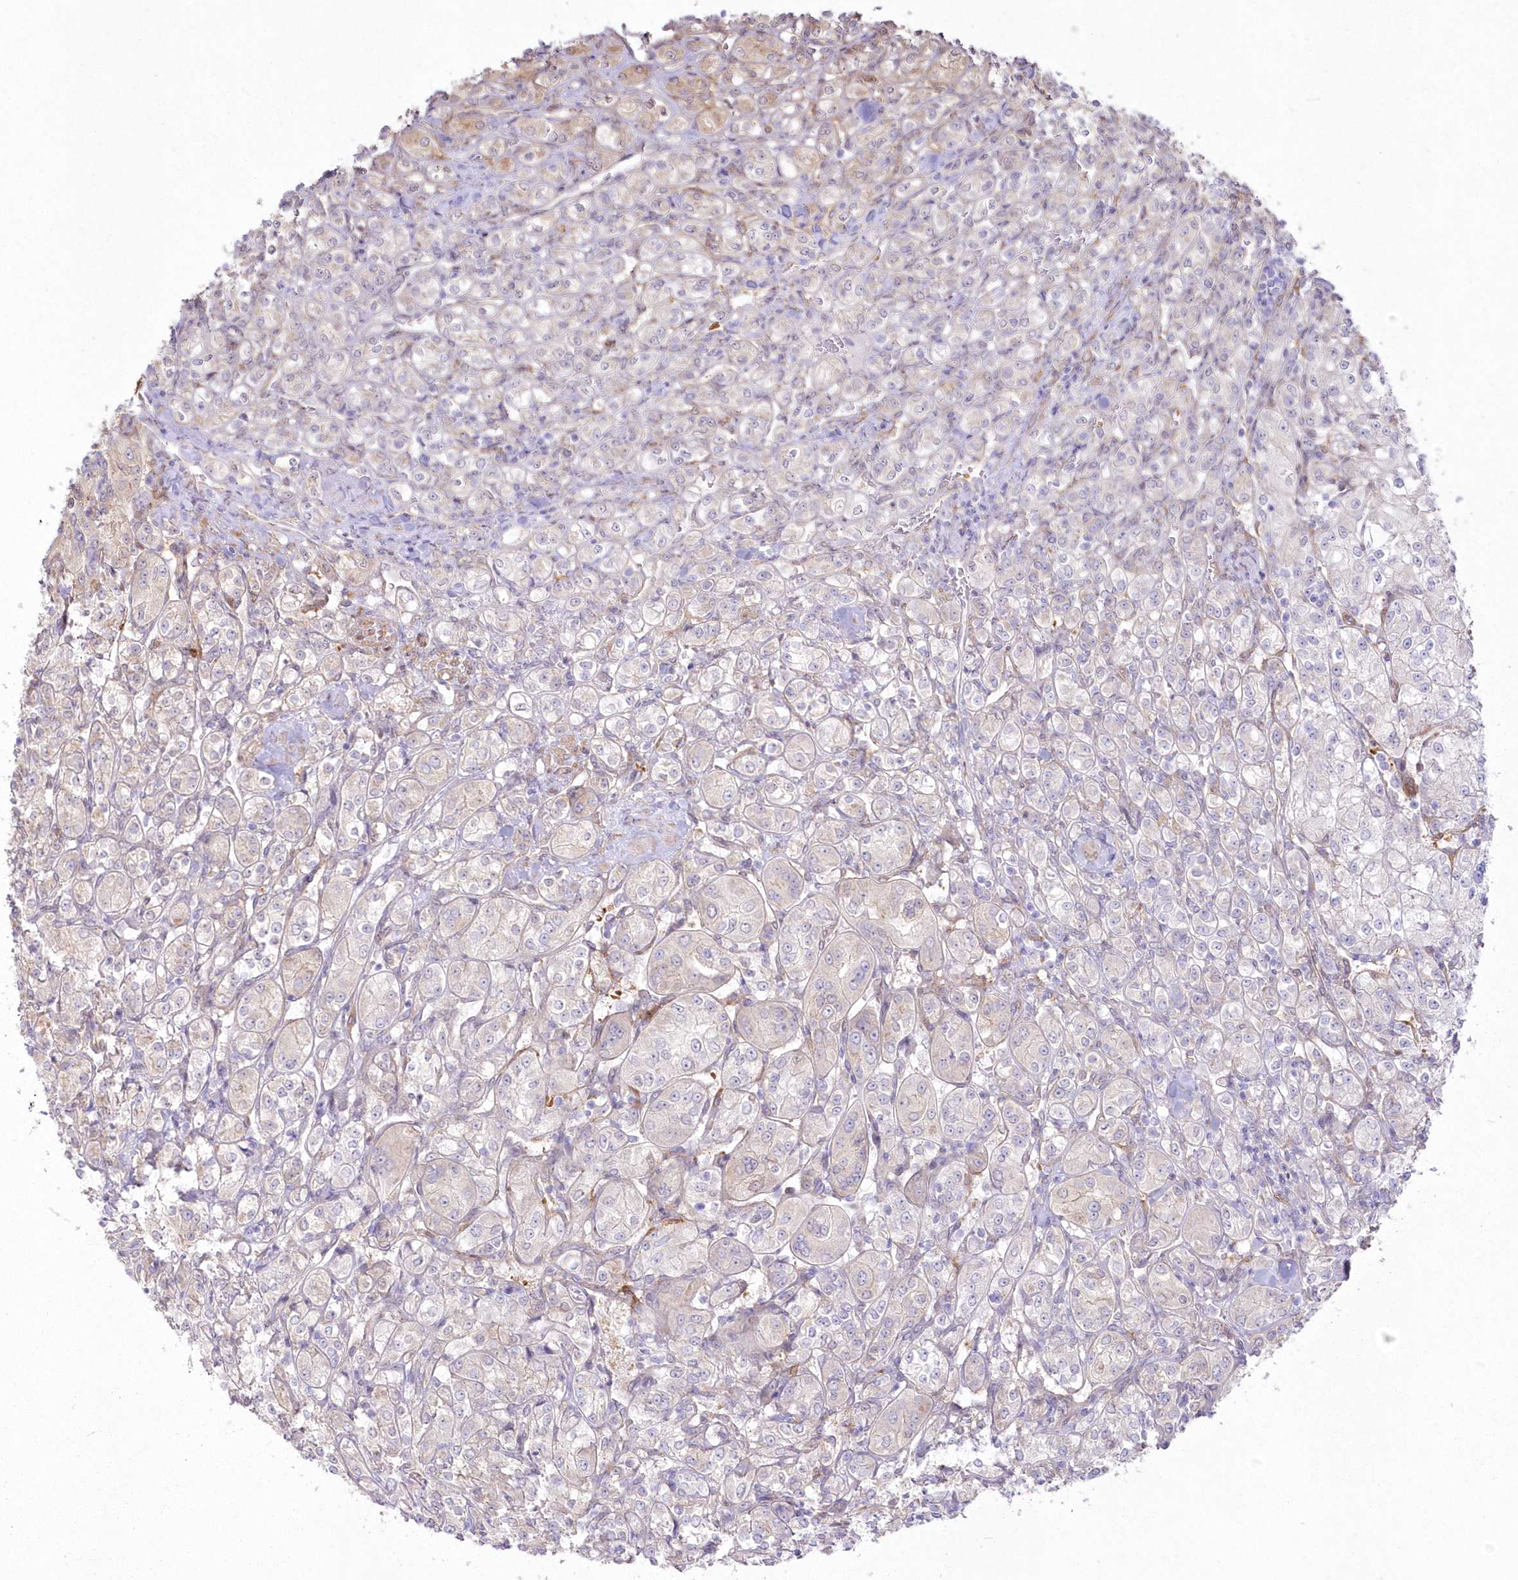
{"staining": {"intensity": "negative", "quantity": "none", "location": "none"}, "tissue": "renal cancer", "cell_type": "Tumor cells", "image_type": "cancer", "snomed": [{"axis": "morphology", "description": "Adenocarcinoma, NOS"}, {"axis": "topography", "description": "Kidney"}], "caption": "An IHC photomicrograph of renal cancer (adenocarcinoma) is shown. There is no staining in tumor cells of renal cancer (adenocarcinoma). The staining was performed using DAB (3,3'-diaminobenzidine) to visualize the protein expression in brown, while the nuclei were stained in blue with hematoxylin (Magnification: 20x).", "gene": "SH3PXD2B", "patient": {"sex": "male", "age": 77}}